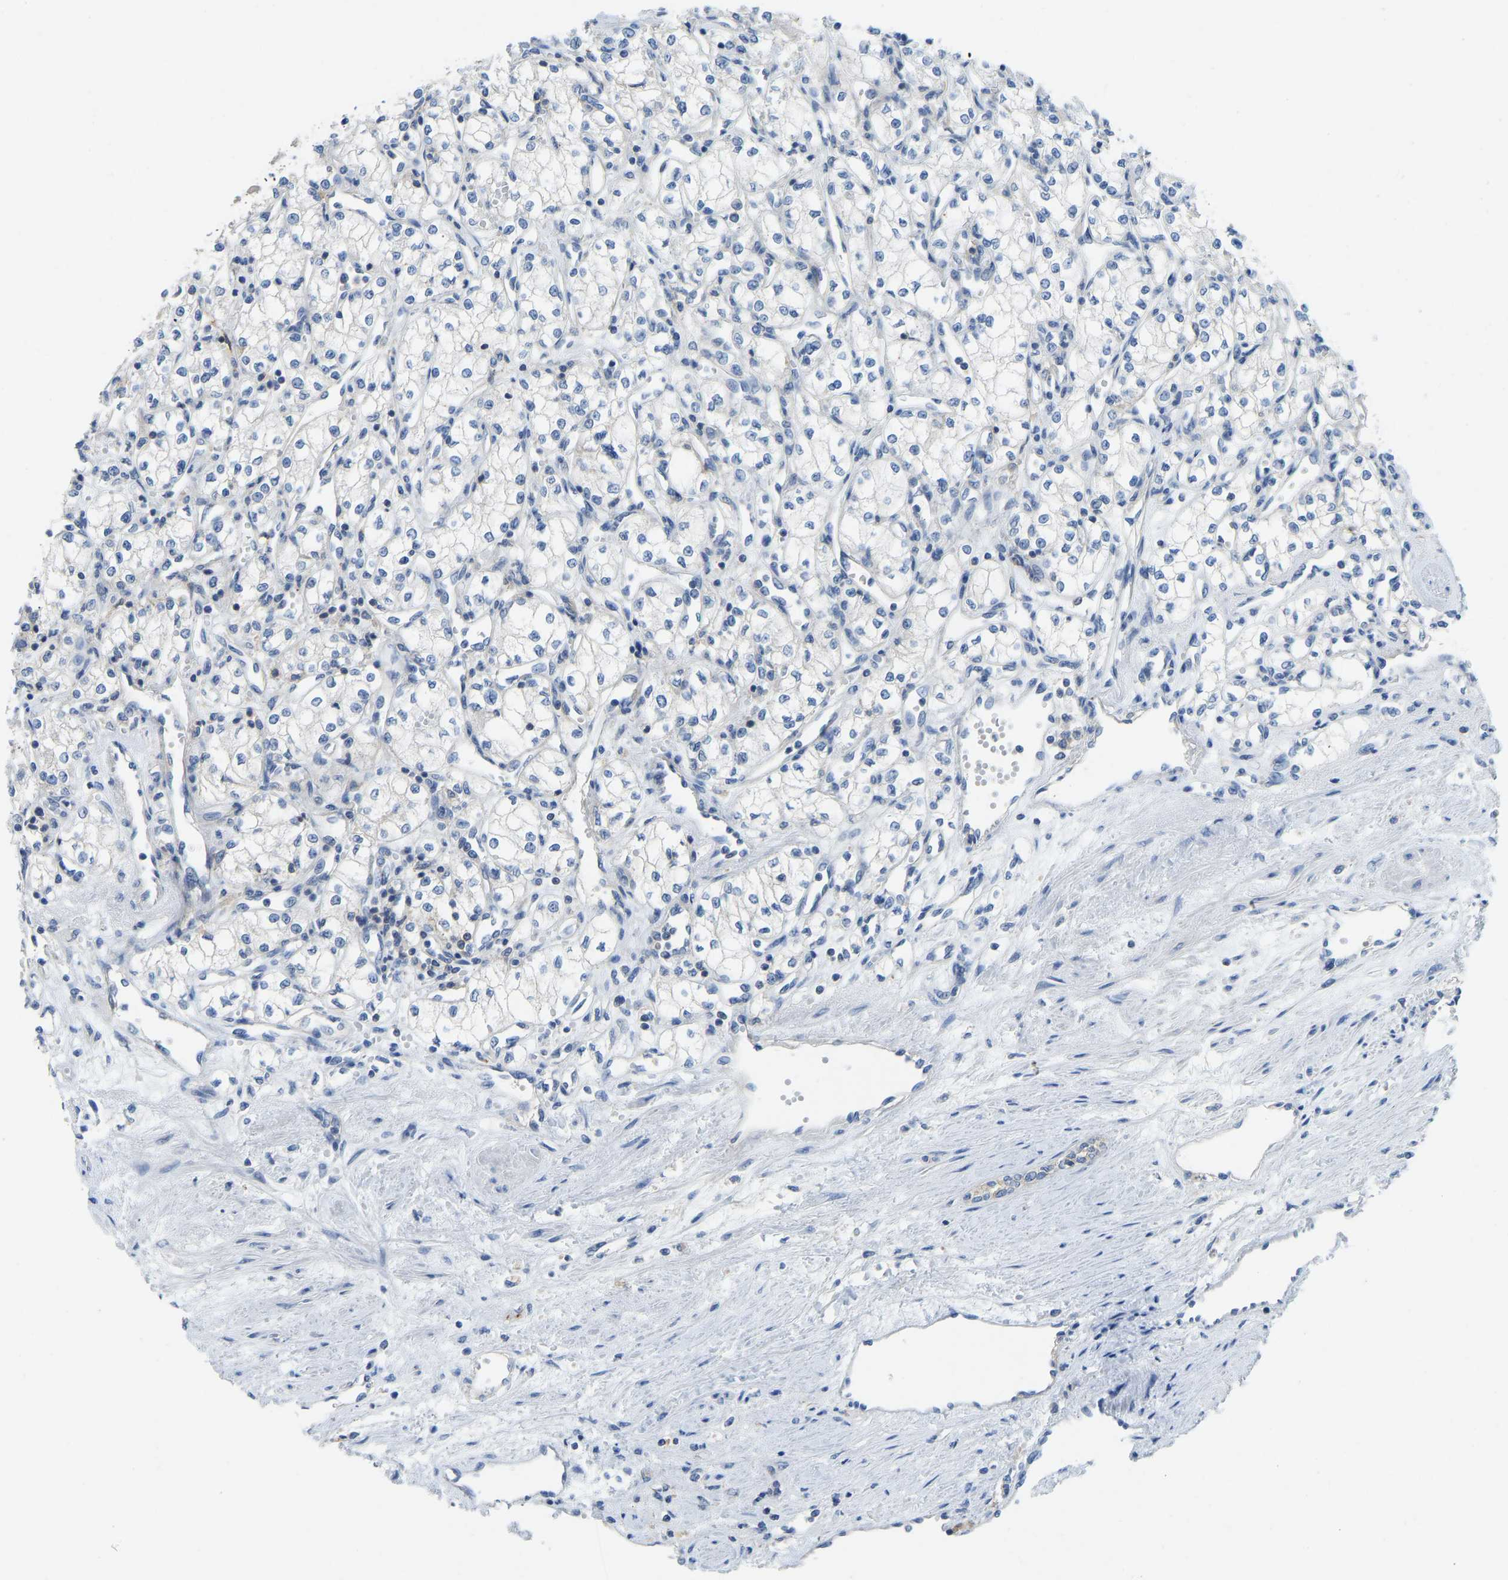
{"staining": {"intensity": "negative", "quantity": "none", "location": "none"}, "tissue": "renal cancer", "cell_type": "Tumor cells", "image_type": "cancer", "snomed": [{"axis": "morphology", "description": "Adenocarcinoma, NOS"}, {"axis": "topography", "description": "Kidney"}], "caption": "Immunohistochemistry image of neoplastic tissue: renal cancer (adenocarcinoma) stained with DAB (3,3'-diaminobenzidine) reveals no significant protein staining in tumor cells.", "gene": "NDRG3", "patient": {"sex": "male", "age": 59}}